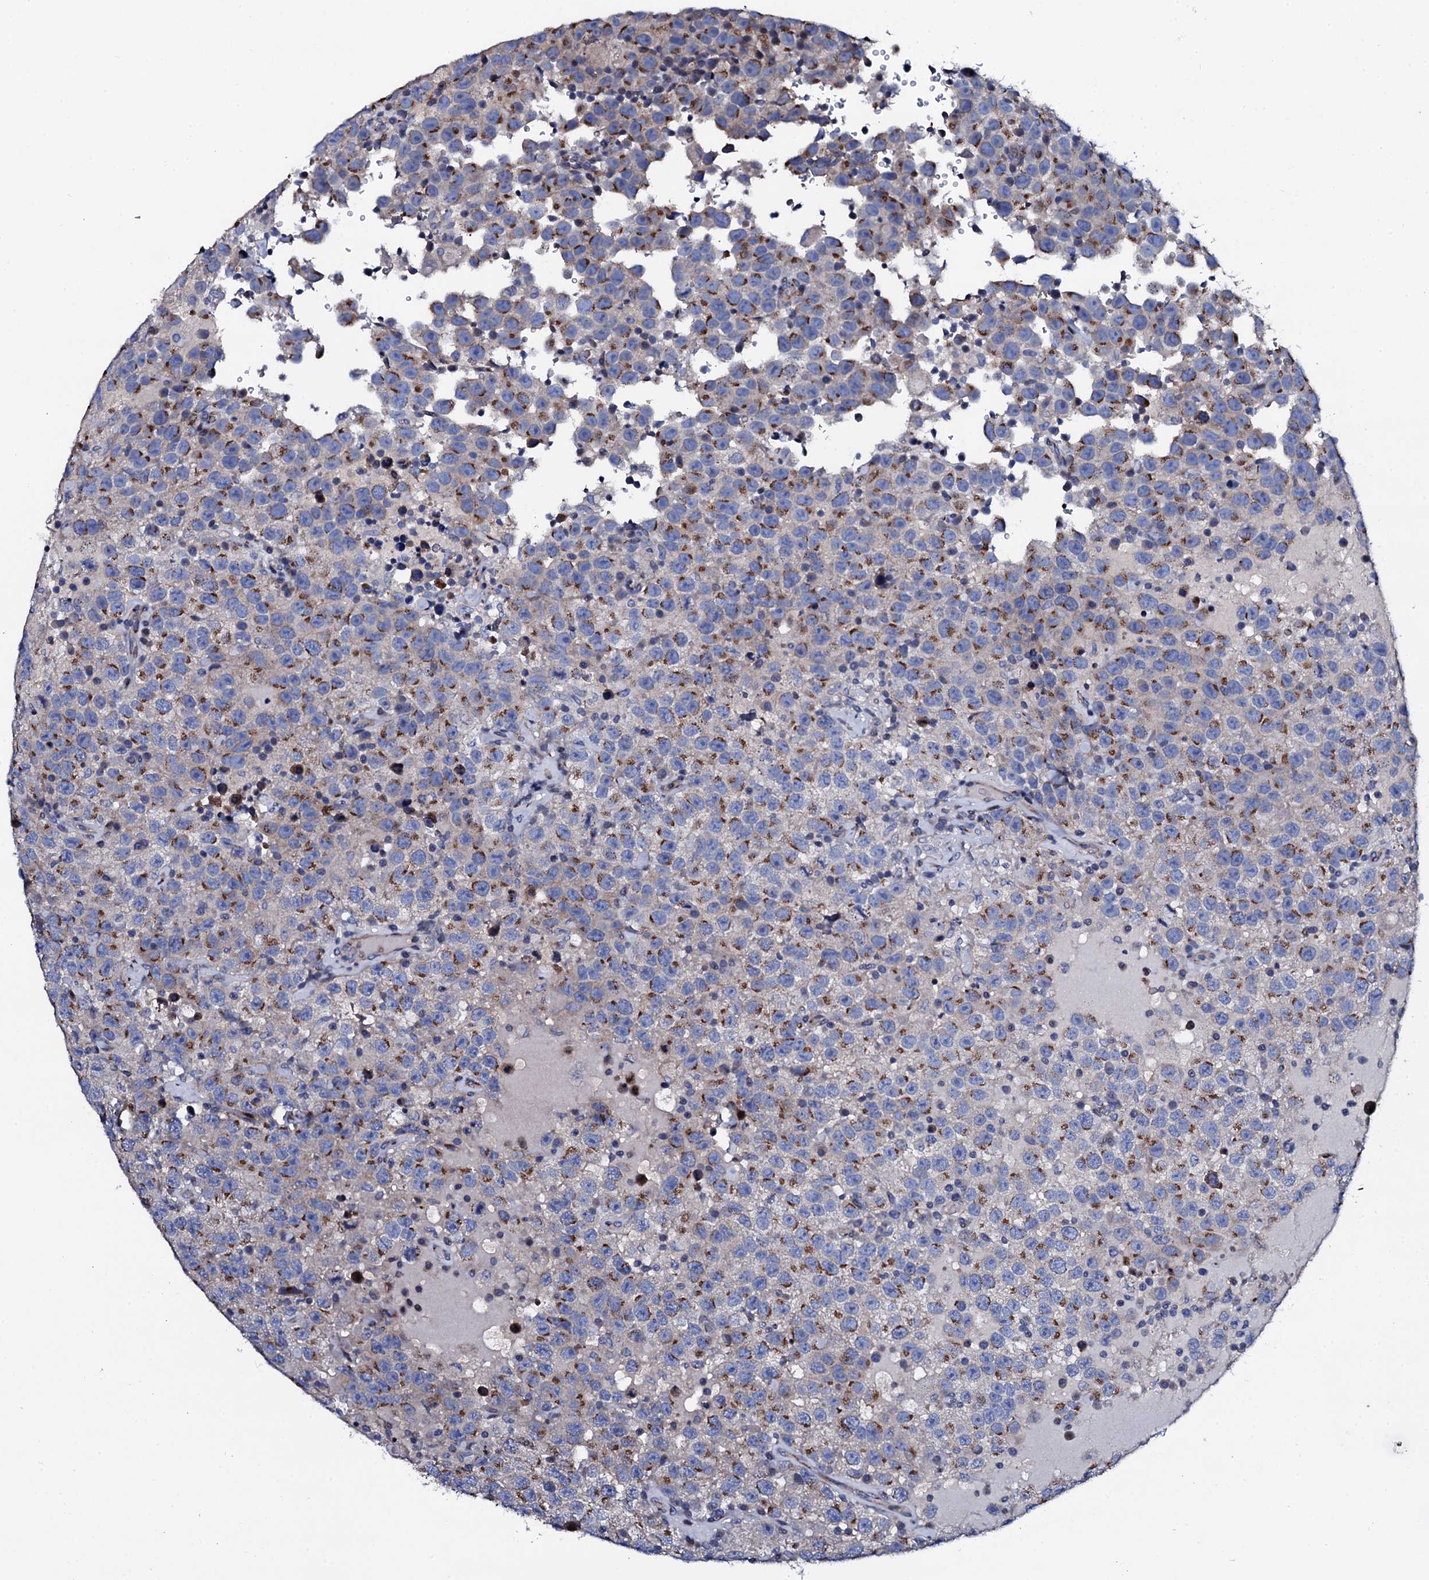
{"staining": {"intensity": "moderate", "quantity": ">75%", "location": "cytoplasmic/membranous"}, "tissue": "testis cancer", "cell_type": "Tumor cells", "image_type": "cancer", "snomed": [{"axis": "morphology", "description": "Seminoma, NOS"}, {"axis": "topography", "description": "Testis"}], "caption": "Moderate cytoplasmic/membranous protein positivity is seen in approximately >75% of tumor cells in testis cancer.", "gene": "PLET1", "patient": {"sex": "male", "age": 41}}